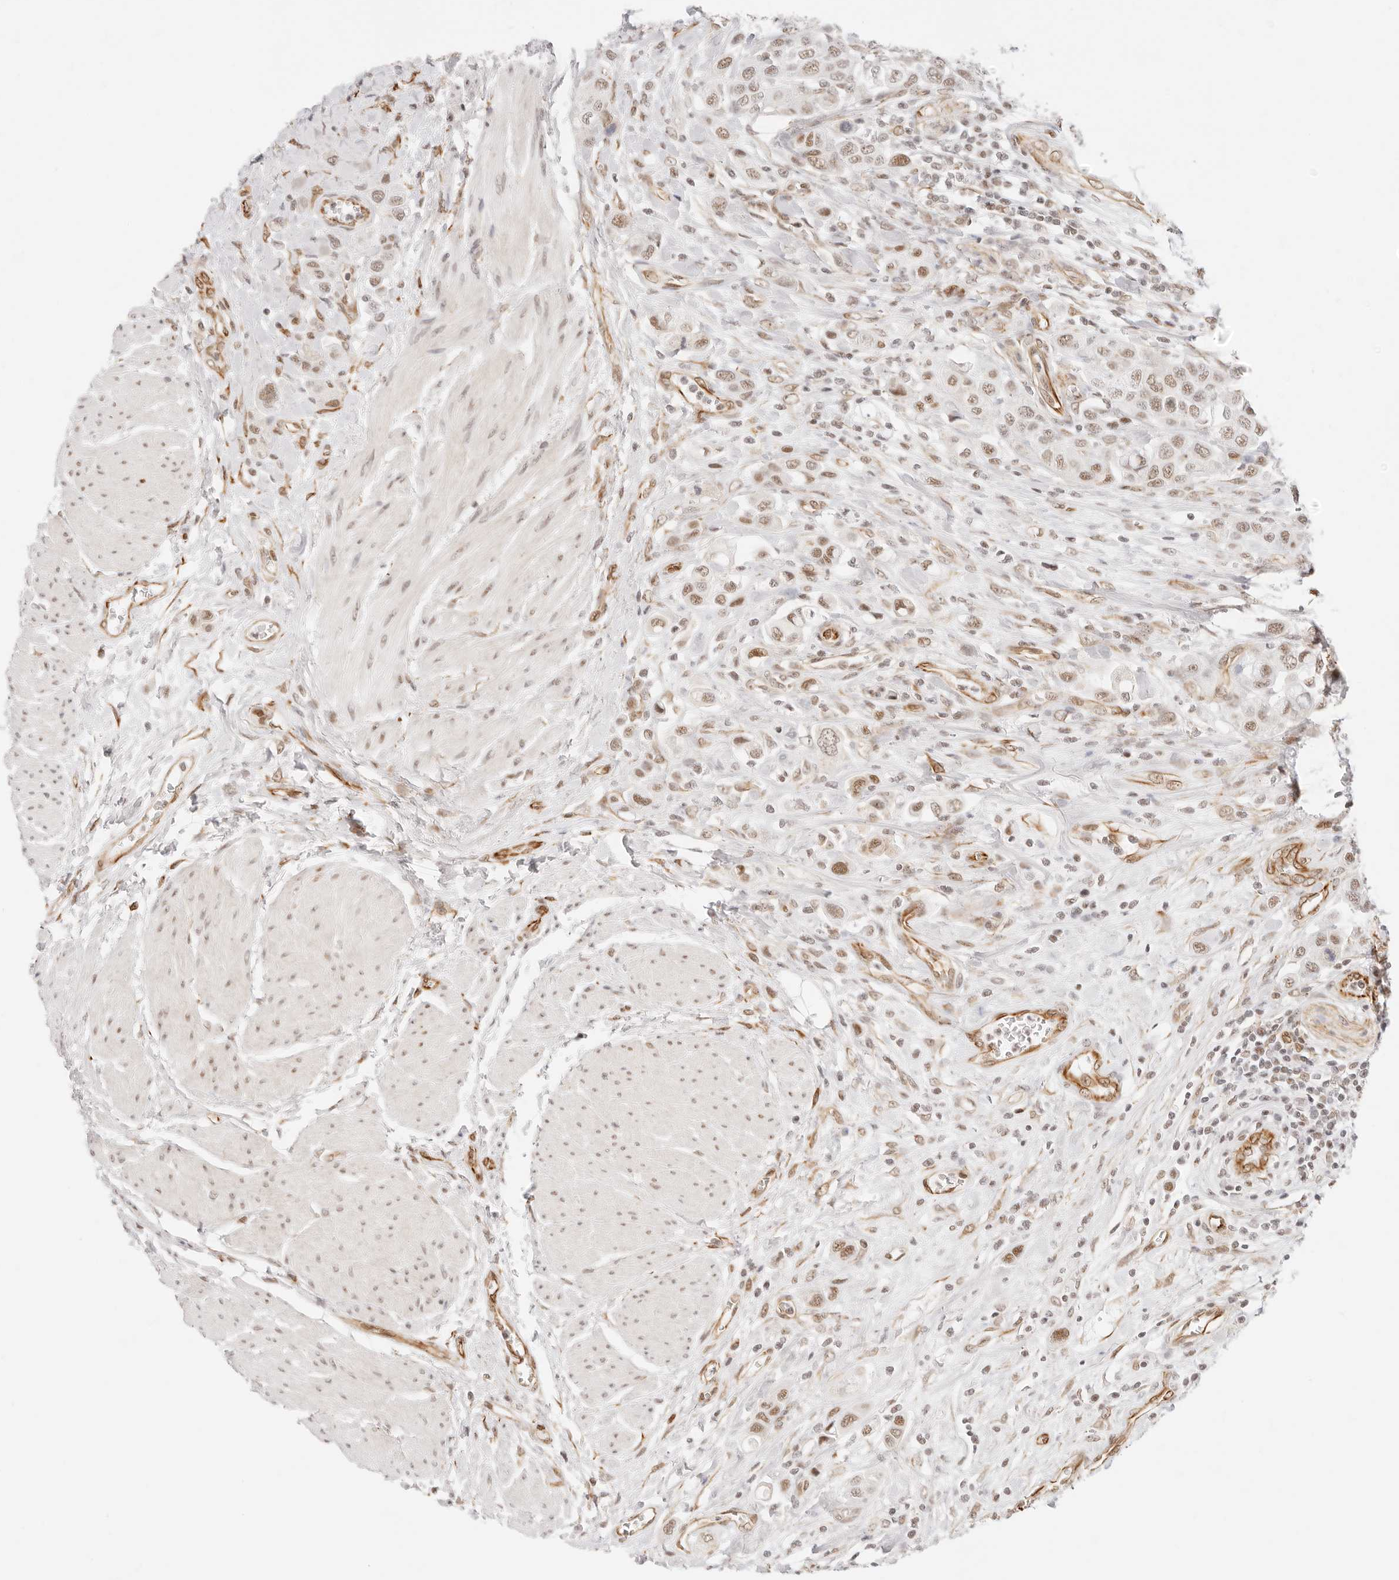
{"staining": {"intensity": "moderate", "quantity": ">75%", "location": "cytoplasmic/membranous,nuclear"}, "tissue": "urothelial cancer", "cell_type": "Tumor cells", "image_type": "cancer", "snomed": [{"axis": "morphology", "description": "Urothelial carcinoma, High grade"}, {"axis": "topography", "description": "Urinary bladder"}], "caption": "IHC of urothelial cancer exhibits medium levels of moderate cytoplasmic/membranous and nuclear staining in approximately >75% of tumor cells.", "gene": "ZC3H11A", "patient": {"sex": "male", "age": 50}}